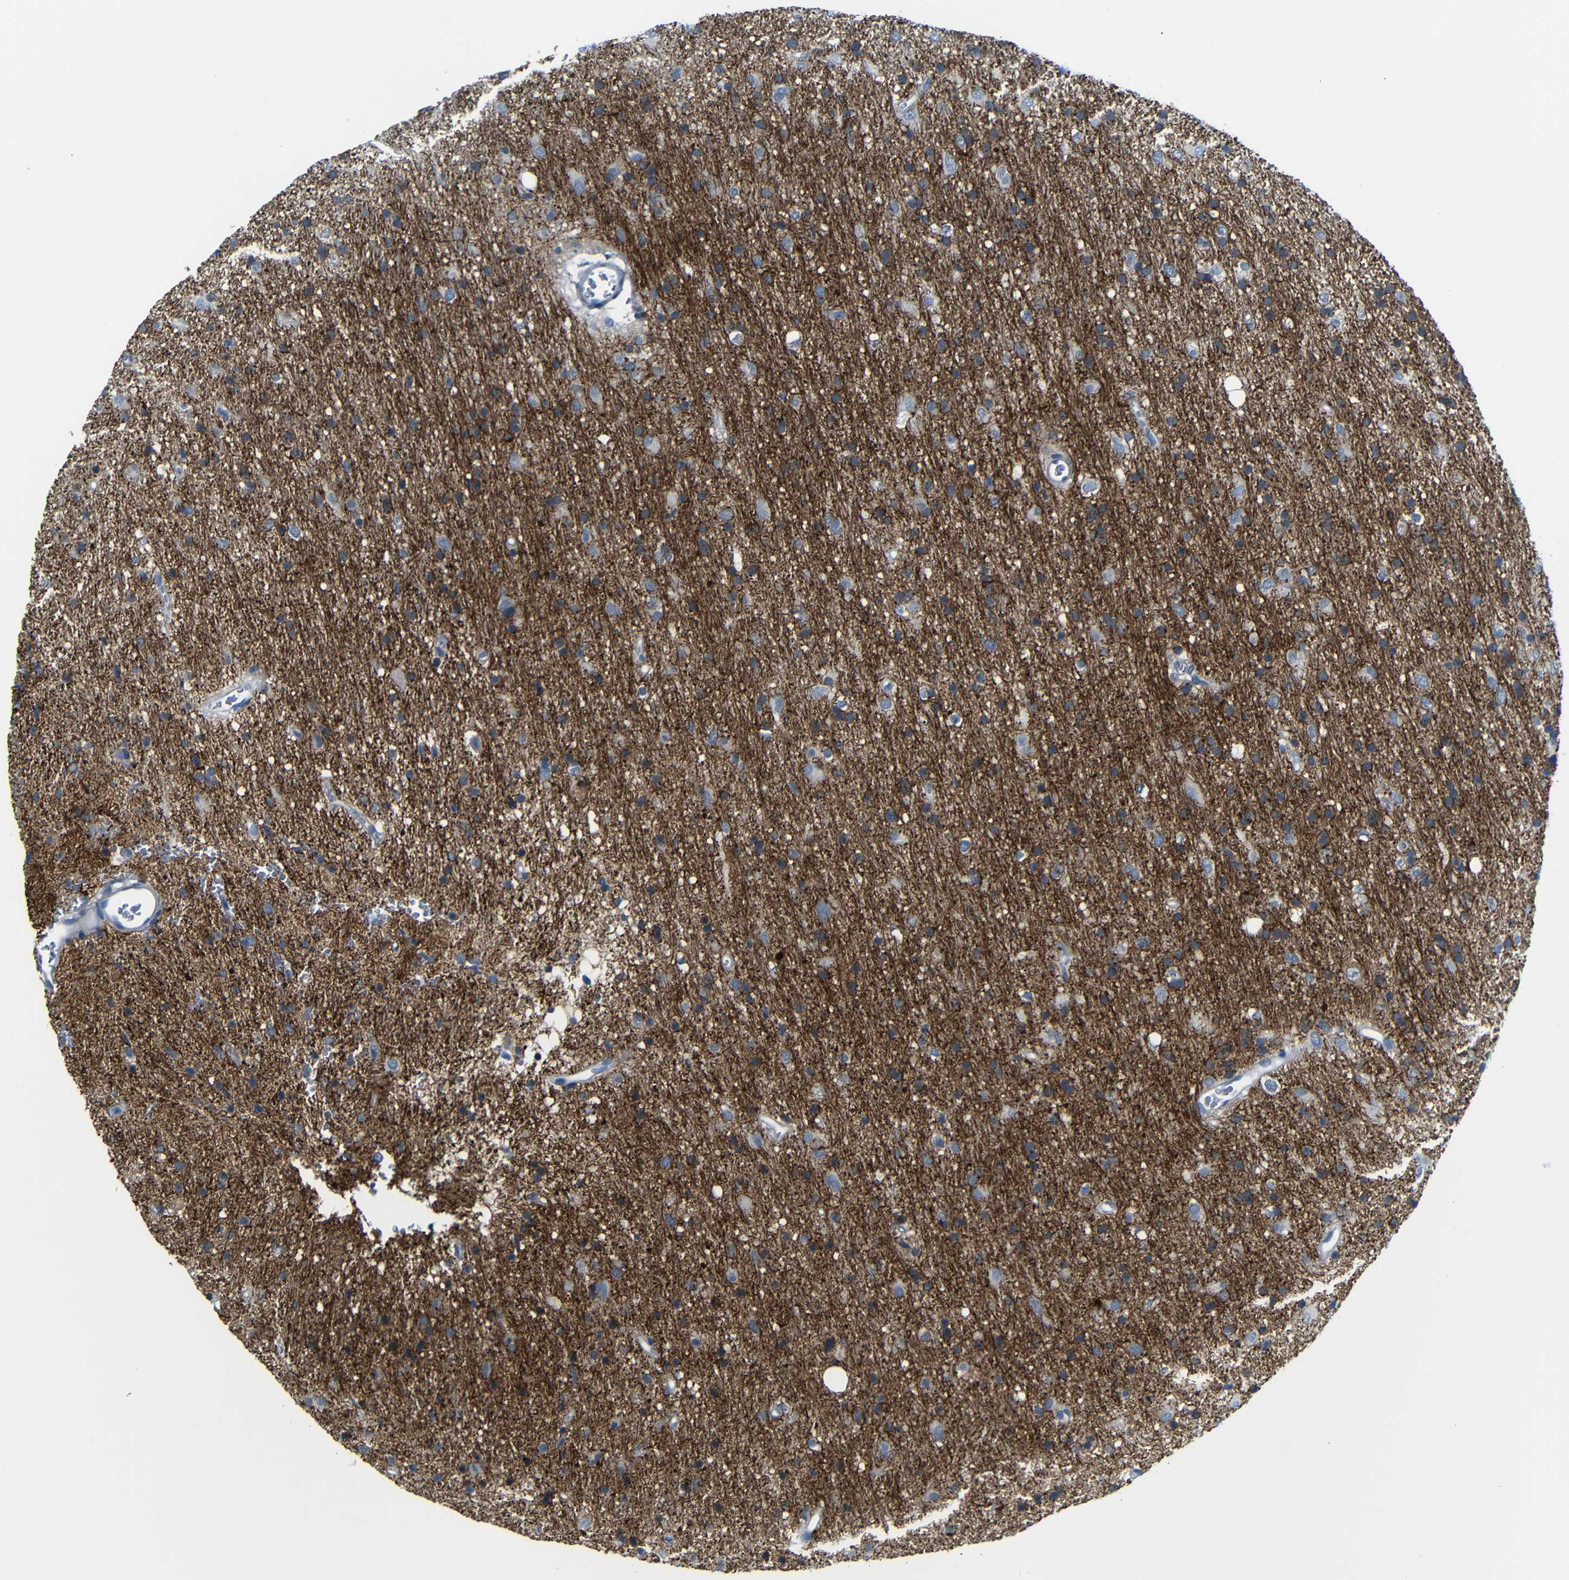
{"staining": {"intensity": "weak", "quantity": ">75%", "location": "cytoplasmic/membranous"}, "tissue": "glioma", "cell_type": "Tumor cells", "image_type": "cancer", "snomed": [{"axis": "morphology", "description": "Glioma, malignant, Low grade"}, {"axis": "topography", "description": "Brain"}], "caption": "Human glioma stained for a protein (brown) shows weak cytoplasmic/membranous positive expression in about >75% of tumor cells.", "gene": "ANK3", "patient": {"sex": "male", "age": 77}}